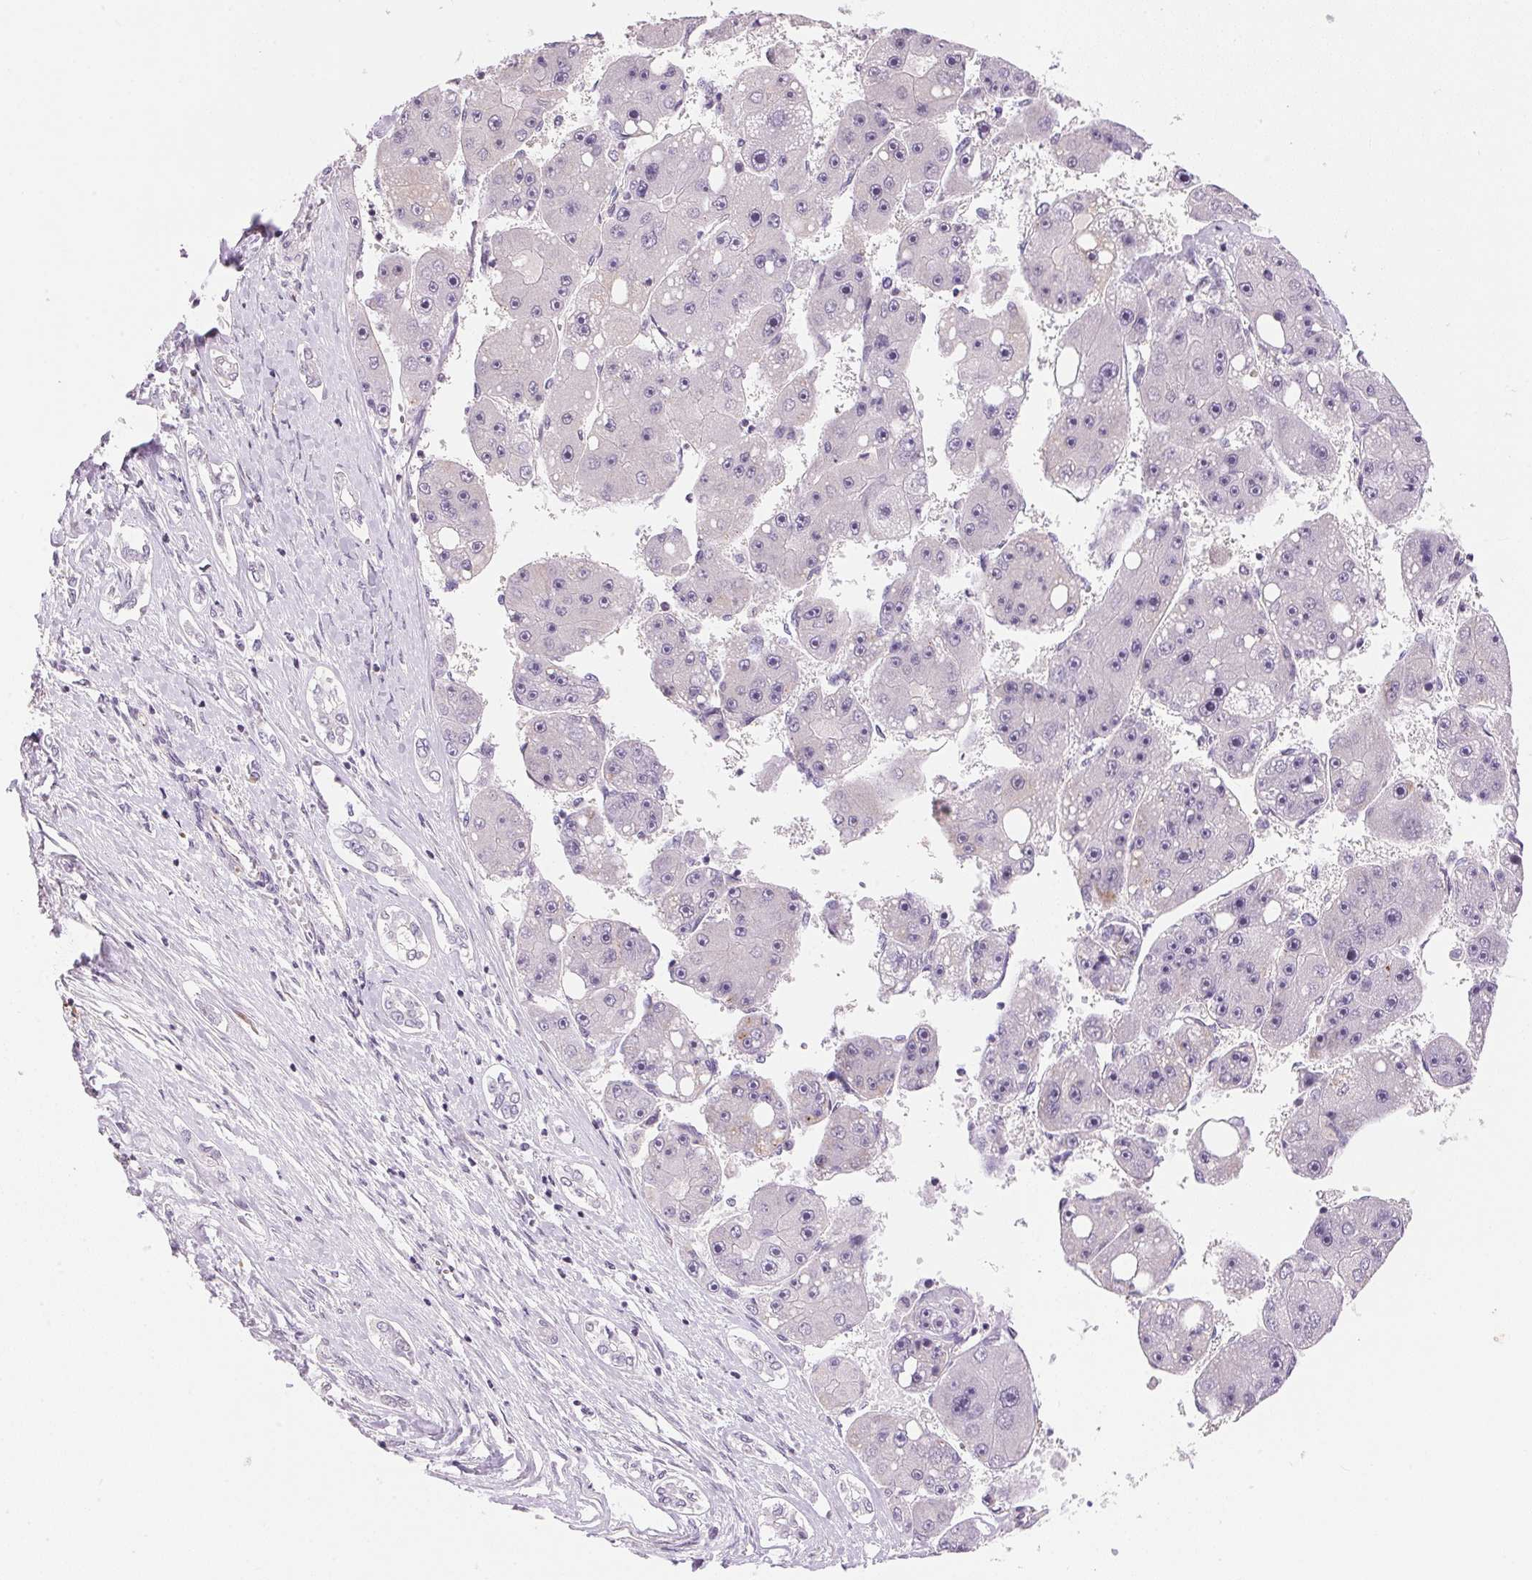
{"staining": {"intensity": "negative", "quantity": "none", "location": "none"}, "tissue": "liver cancer", "cell_type": "Tumor cells", "image_type": "cancer", "snomed": [{"axis": "morphology", "description": "Carcinoma, Hepatocellular, NOS"}, {"axis": "topography", "description": "Liver"}], "caption": "The IHC histopathology image has no significant positivity in tumor cells of liver cancer (hepatocellular carcinoma) tissue.", "gene": "GYG2", "patient": {"sex": "female", "age": 61}}